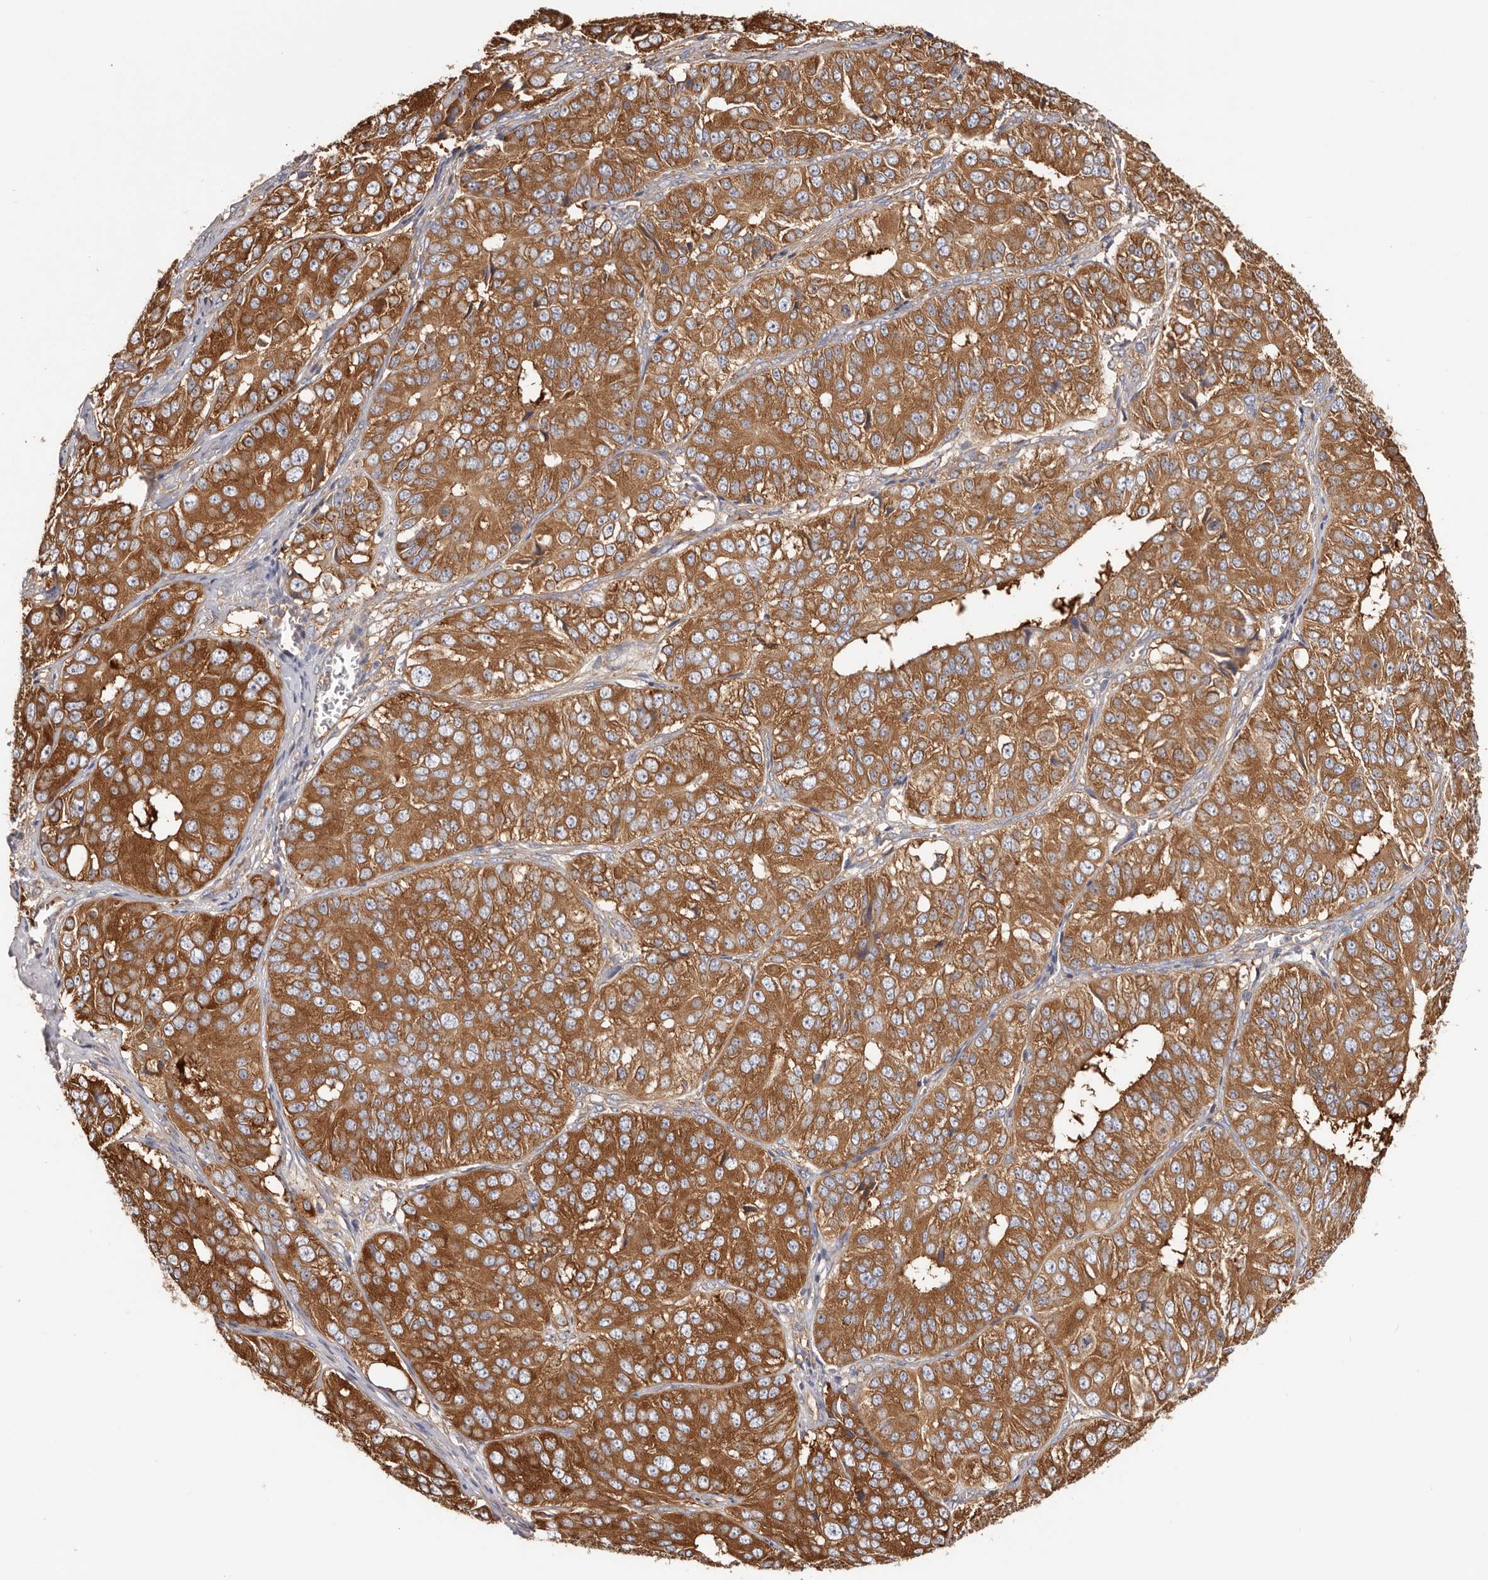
{"staining": {"intensity": "strong", "quantity": ">75%", "location": "cytoplasmic/membranous"}, "tissue": "ovarian cancer", "cell_type": "Tumor cells", "image_type": "cancer", "snomed": [{"axis": "morphology", "description": "Carcinoma, endometroid"}, {"axis": "topography", "description": "Ovary"}], "caption": "Protein expression analysis of ovarian cancer exhibits strong cytoplasmic/membranous expression in about >75% of tumor cells.", "gene": "EPRS1", "patient": {"sex": "female", "age": 51}}